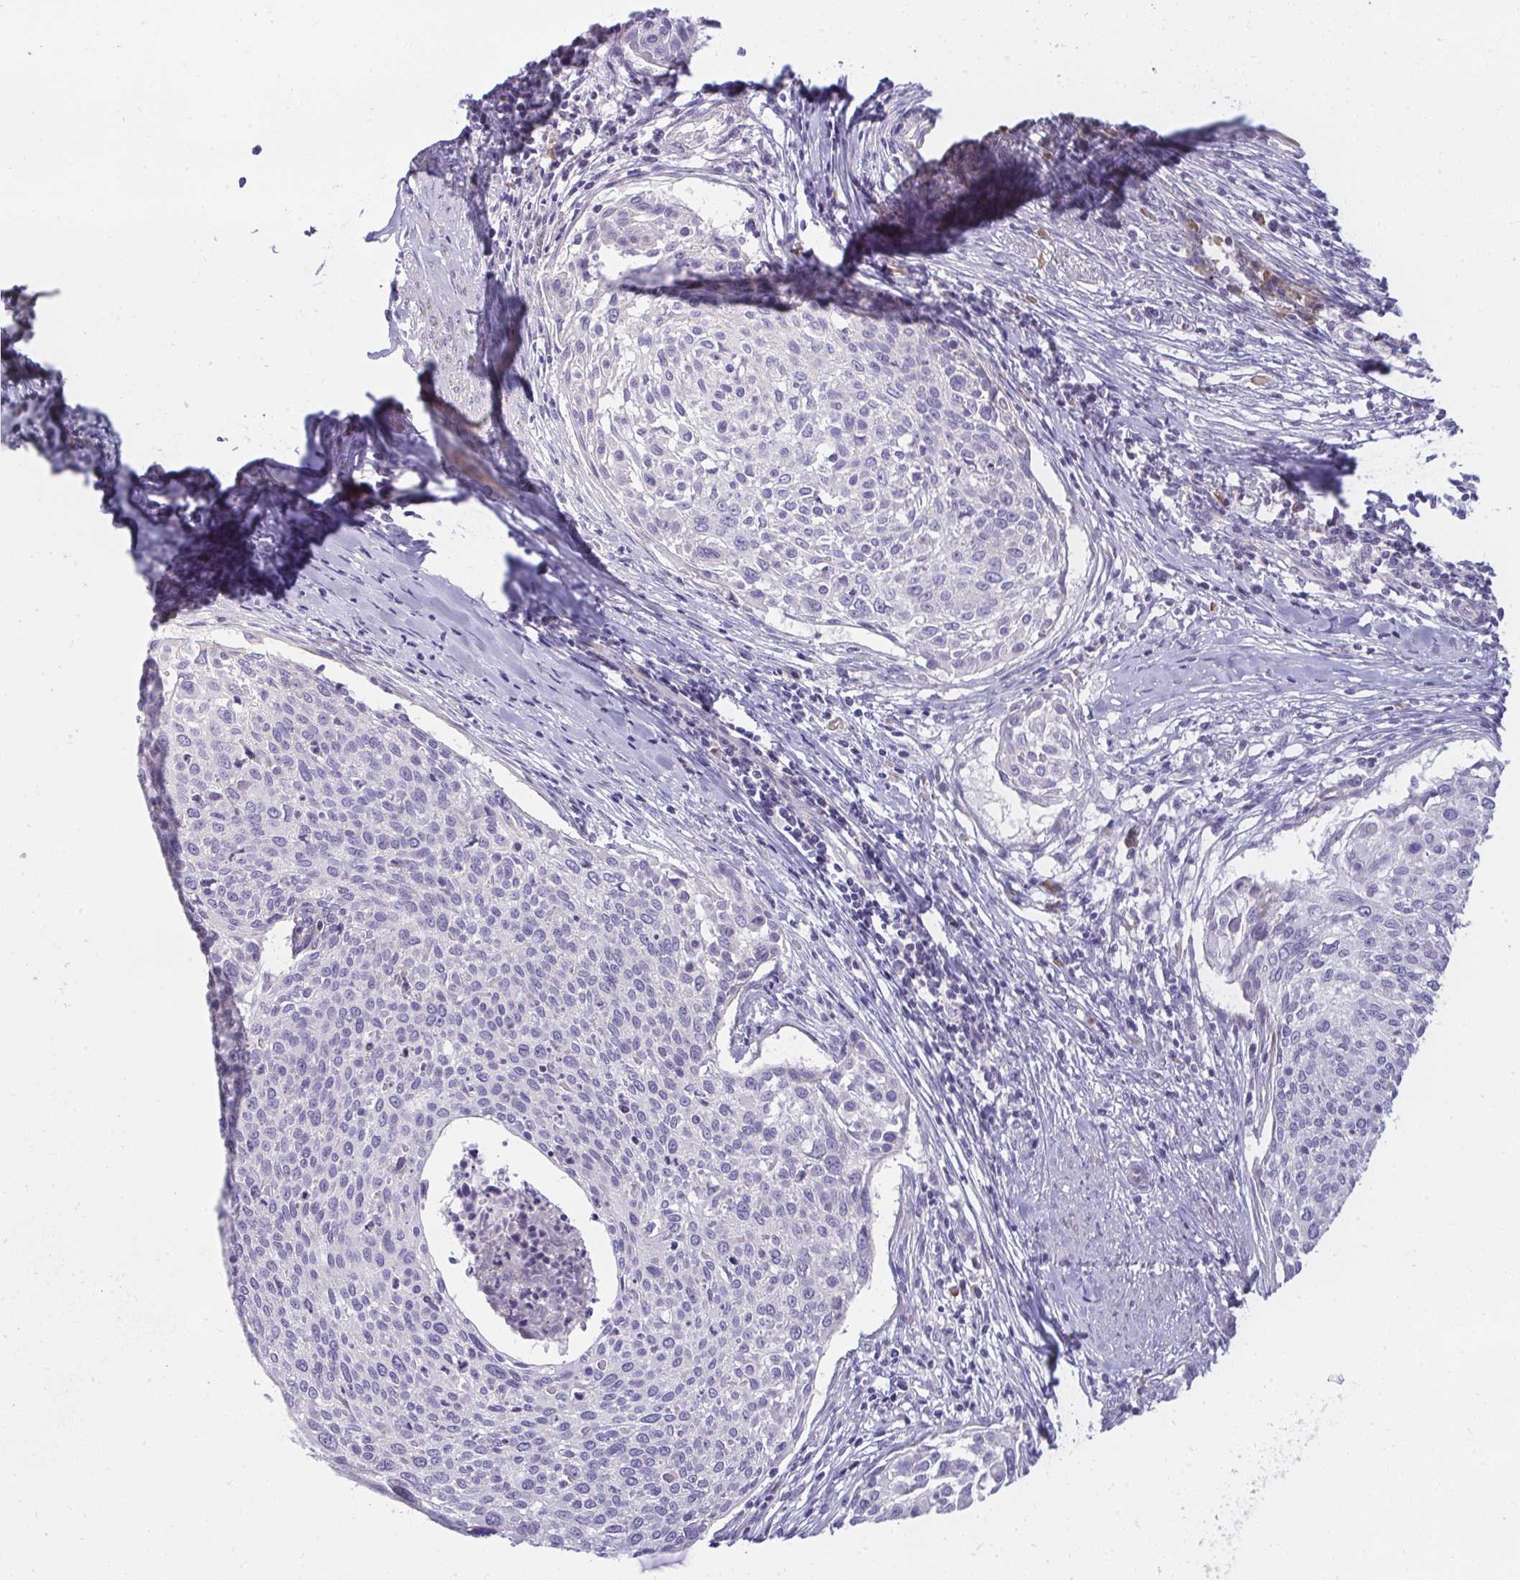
{"staining": {"intensity": "negative", "quantity": "none", "location": "none"}, "tissue": "cervical cancer", "cell_type": "Tumor cells", "image_type": "cancer", "snomed": [{"axis": "morphology", "description": "Squamous cell carcinoma, NOS"}, {"axis": "topography", "description": "Cervix"}], "caption": "A histopathology image of squamous cell carcinoma (cervical) stained for a protein reveals no brown staining in tumor cells. Nuclei are stained in blue.", "gene": "PIGZ", "patient": {"sex": "female", "age": 49}}